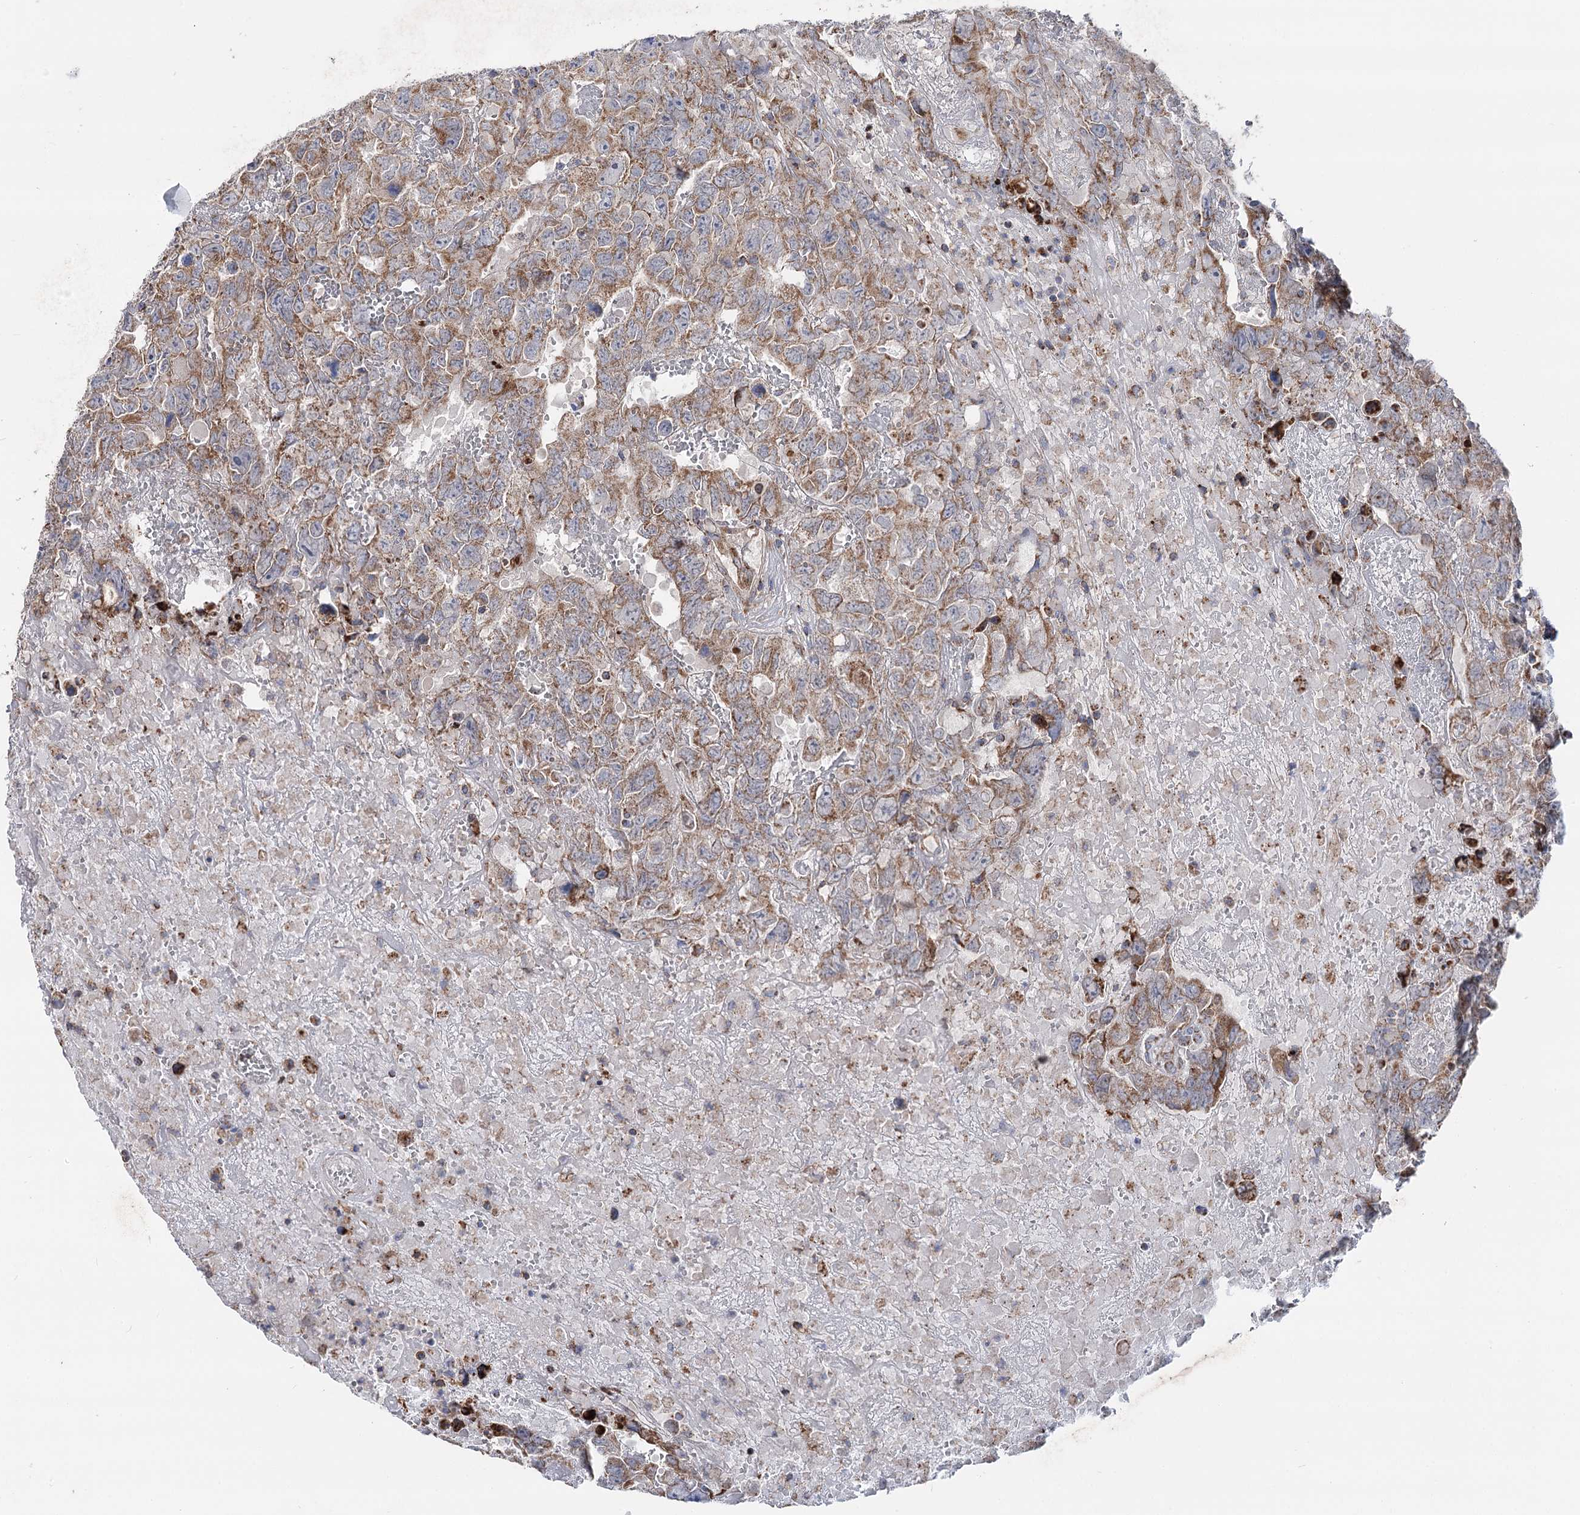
{"staining": {"intensity": "moderate", "quantity": ">75%", "location": "cytoplasmic/membranous"}, "tissue": "testis cancer", "cell_type": "Tumor cells", "image_type": "cancer", "snomed": [{"axis": "morphology", "description": "Carcinoma, Embryonal, NOS"}, {"axis": "topography", "description": "Testis"}], "caption": "Testis cancer (embryonal carcinoma) stained with a brown dye displays moderate cytoplasmic/membranous positive expression in approximately >75% of tumor cells.", "gene": "MSANTD2", "patient": {"sex": "male", "age": 45}}